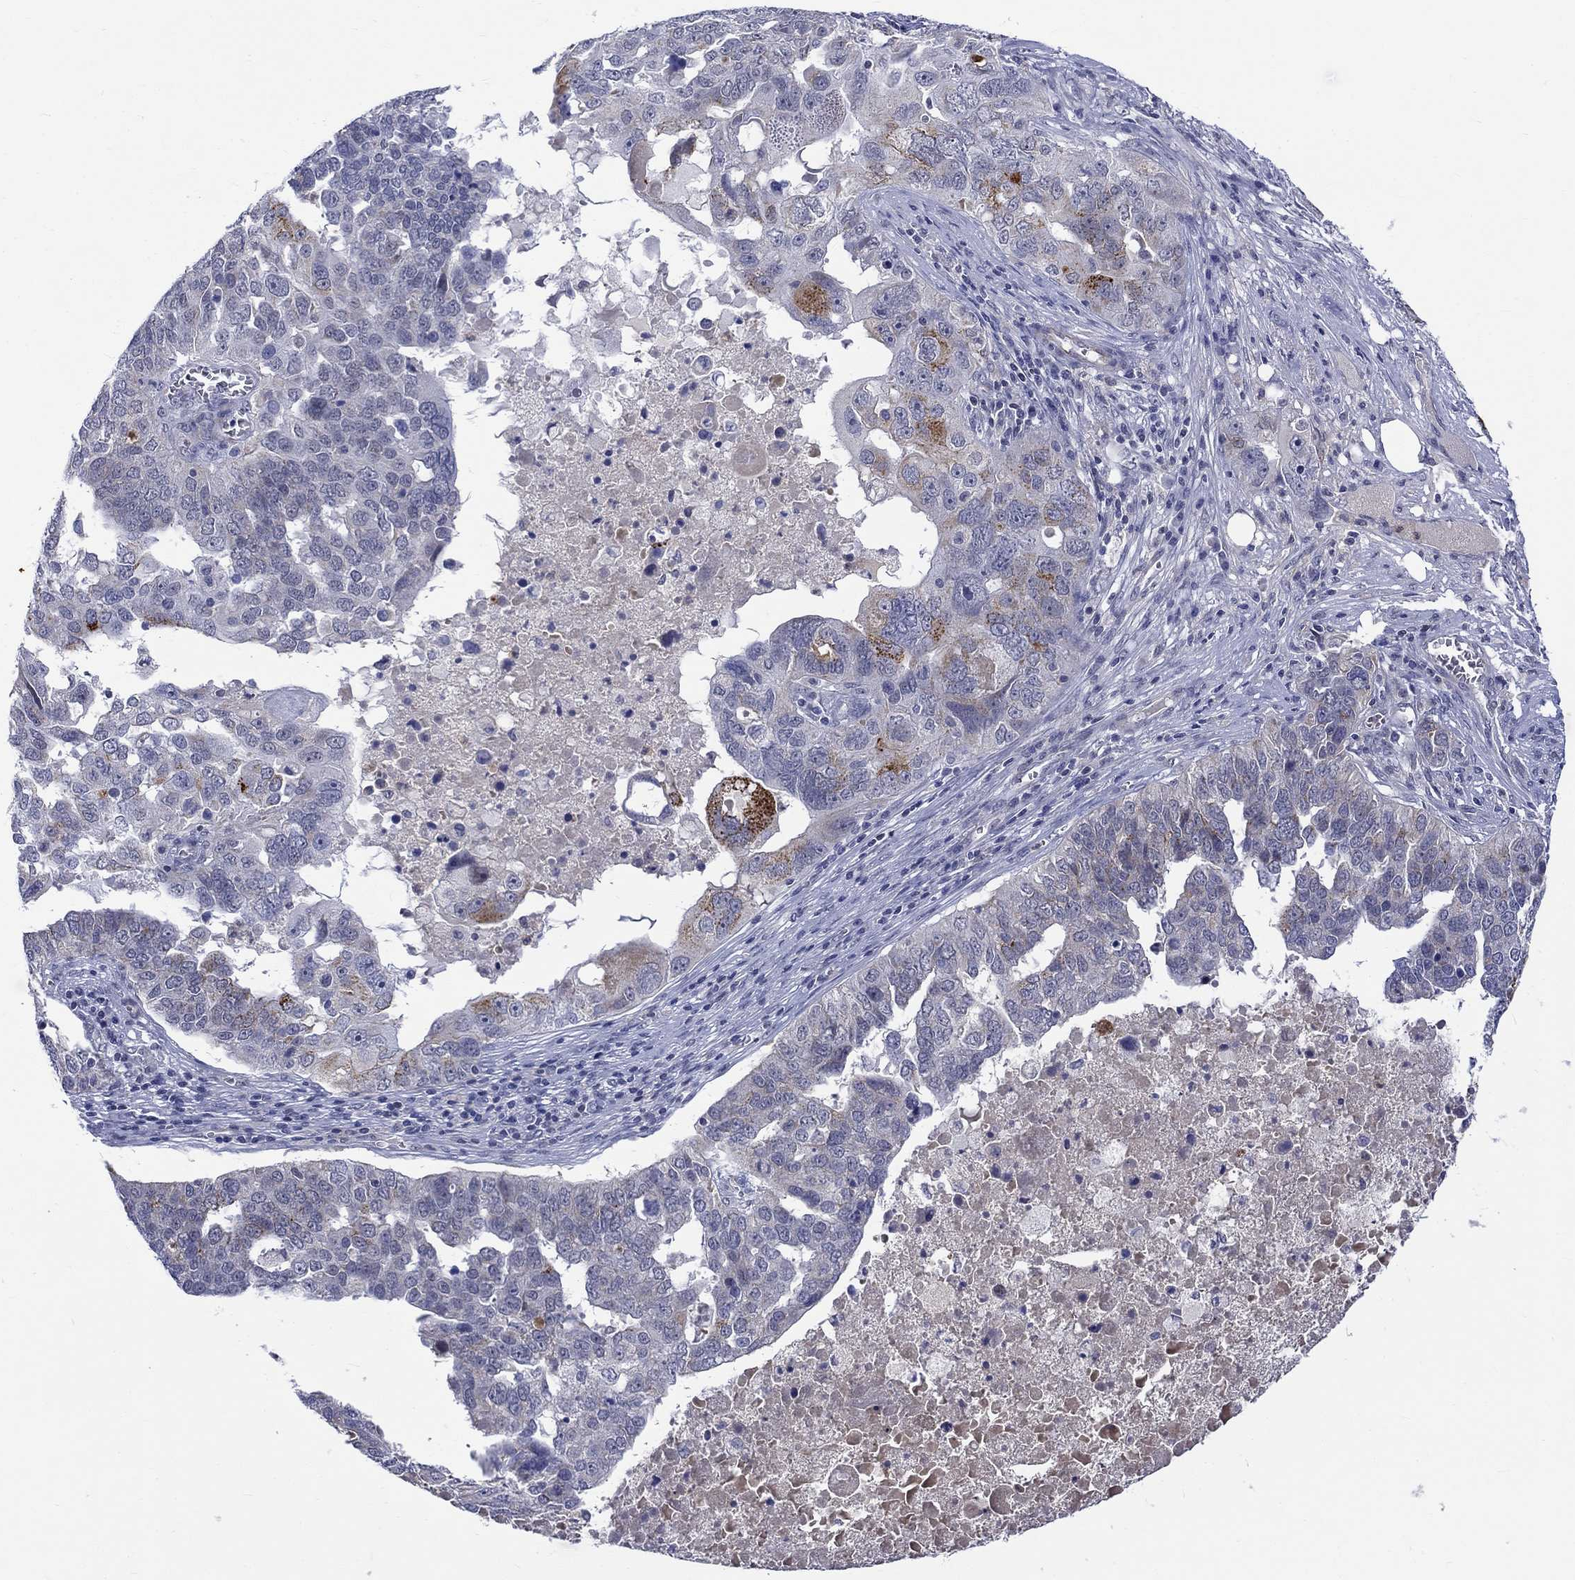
{"staining": {"intensity": "strong", "quantity": "<25%", "location": "cytoplasmic/membranous"}, "tissue": "ovarian cancer", "cell_type": "Tumor cells", "image_type": "cancer", "snomed": [{"axis": "morphology", "description": "Carcinoma, endometroid"}, {"axis": "topography", "description": "Soft tissue"}, {"axis": "topography", "description": "Ovary"}], "caption": "Brown immunohistochemical staining in ovarian cancer shows strong cytoplasmic/membranous positivity in about <25% of tumor cells.", "gene": "ST6GALNAC1", "patient": {"sex": "female", "age": 52}}